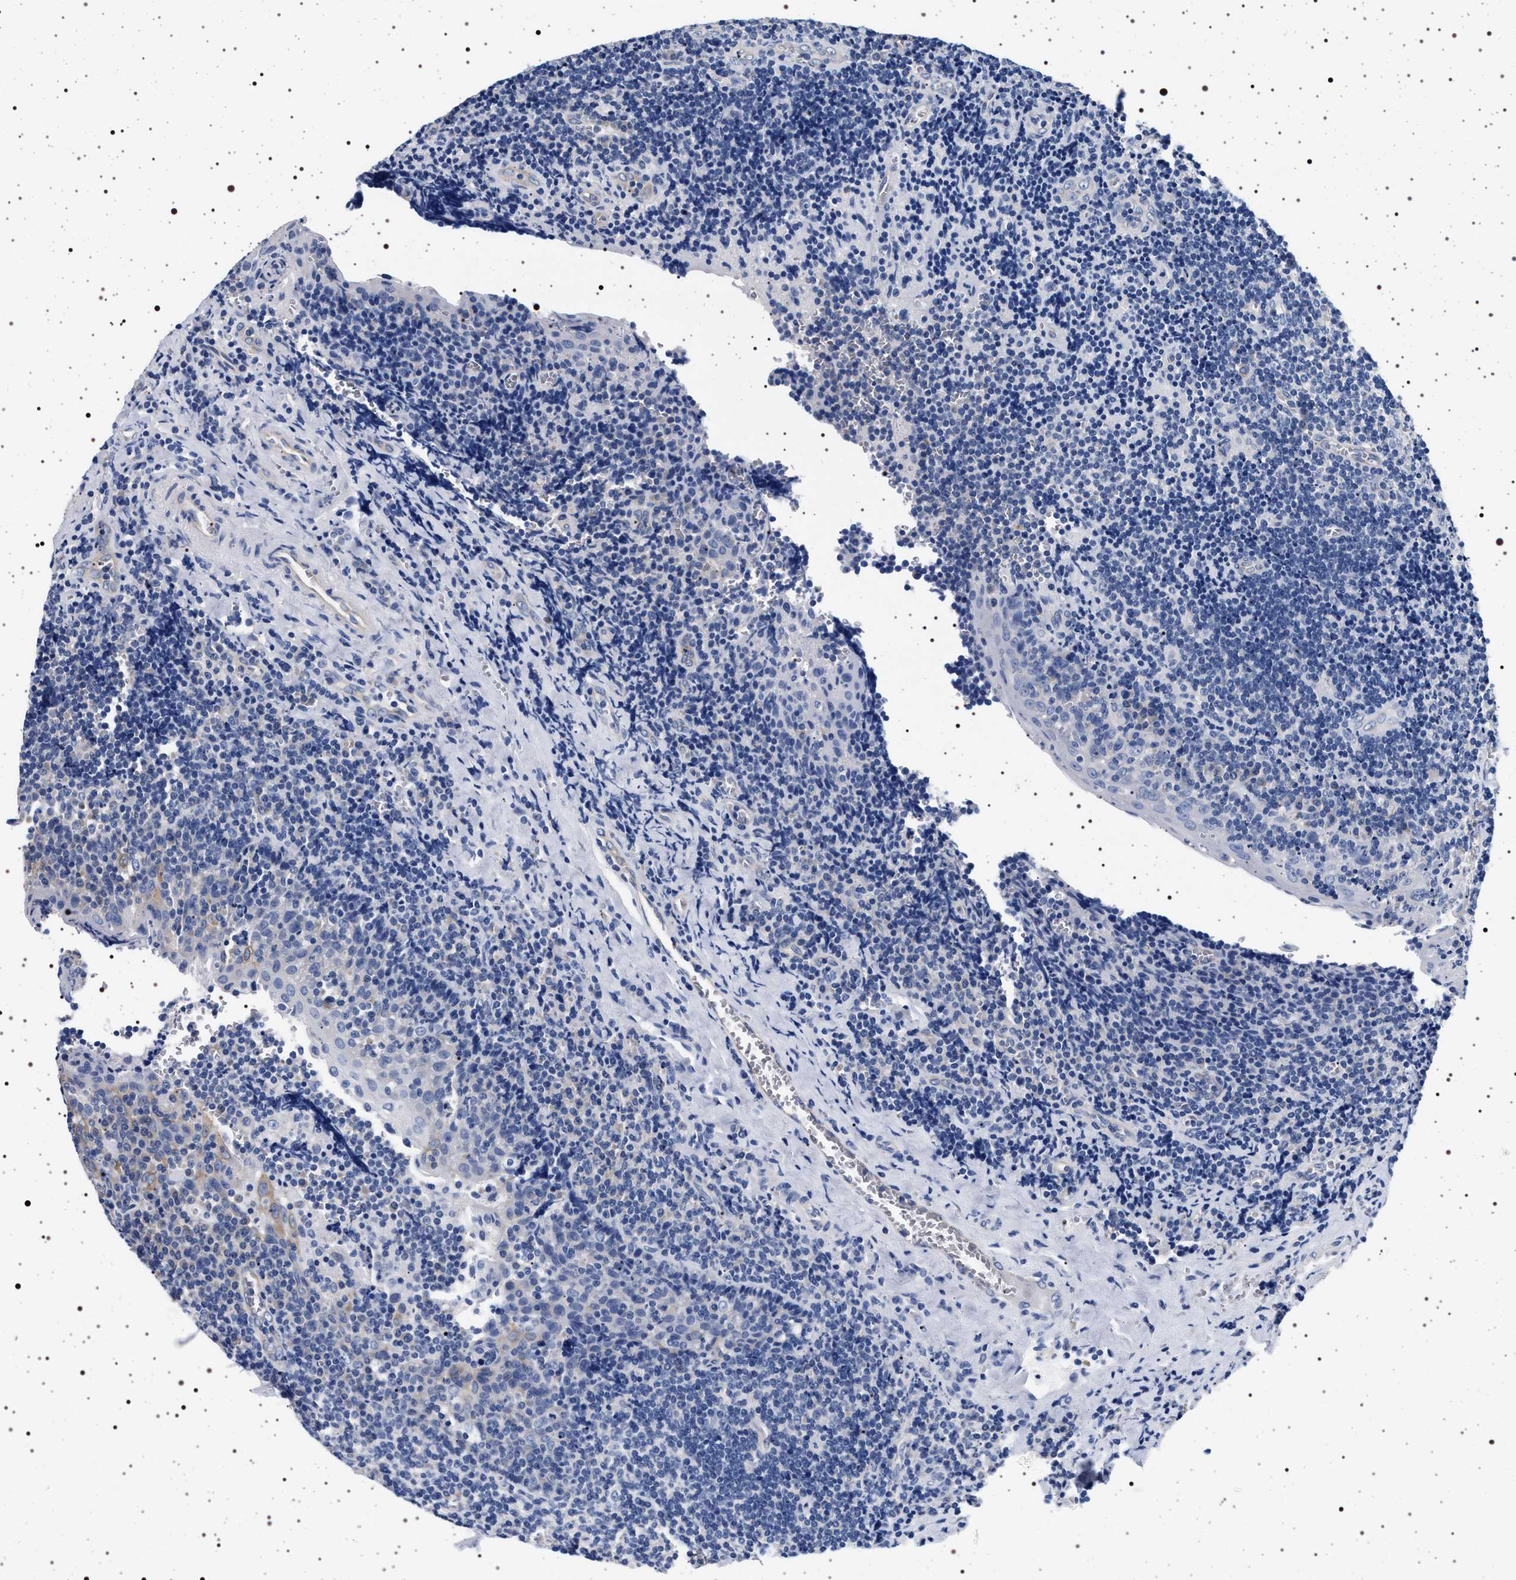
{"staining": {"intensity": "negative", "quantity": "none", "location": "none"}, "tissue": "tonsil", "cell_type": "Germinal center cells", "image_type": "normal", "snomed": [{"axis": "morphology", "description": "Normal tissue, NOS"}, {"axis": "morphology", "description": "Inflammation, NOS"}, {"axis": "topography", "description": "Tonsil"}], "caption": "Immunohistochemistry (IHC) of benign tonsil shows no positivity in germinal center cells.", "gene": "HSD17B1", "patient": {"sex": "female", "age": 31}}